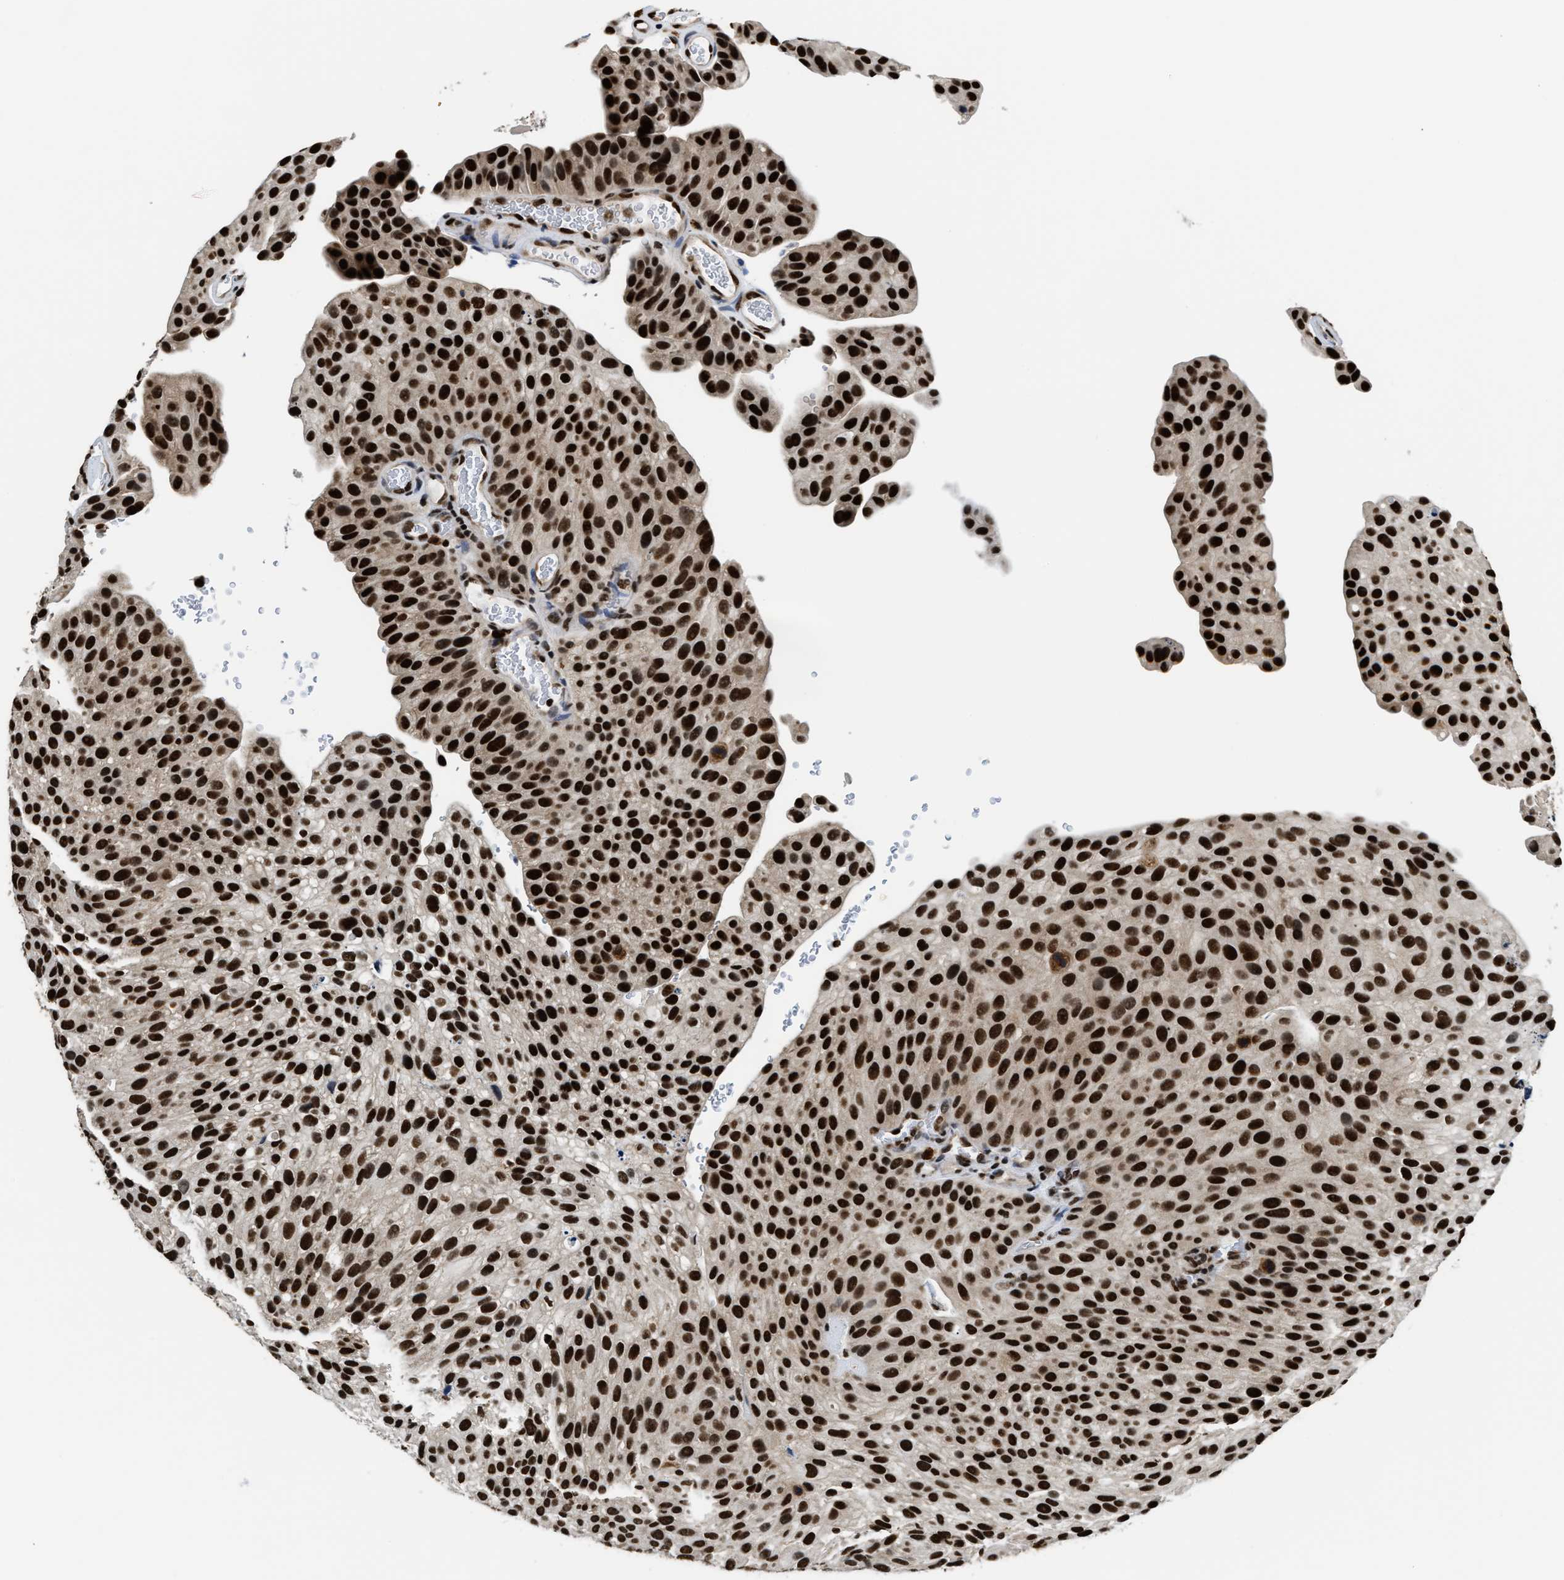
{"staining": {"intensity": "strong", "quantity": ">75%", "location": "nuclear"}, "tissue": "urothelial cancer", "cell_type": "Tumor cells", "image_type": "cancer", "snomed": [{"axis": "morphology", "description": "Urothelial carcinoma, Low grade"}, {"axis": "topography", "description": "Smooth muscle"}, {"axis": "topography", "description": "Urinary bladder"}], "caption": "A high amount of strong nuclear staining is present in approximately >75% of tumor cells in urothelial carcinoma (low-grade) tissue.", "gene": "CCNDBP1", "patient": {"sex": "male", "age": 60}}